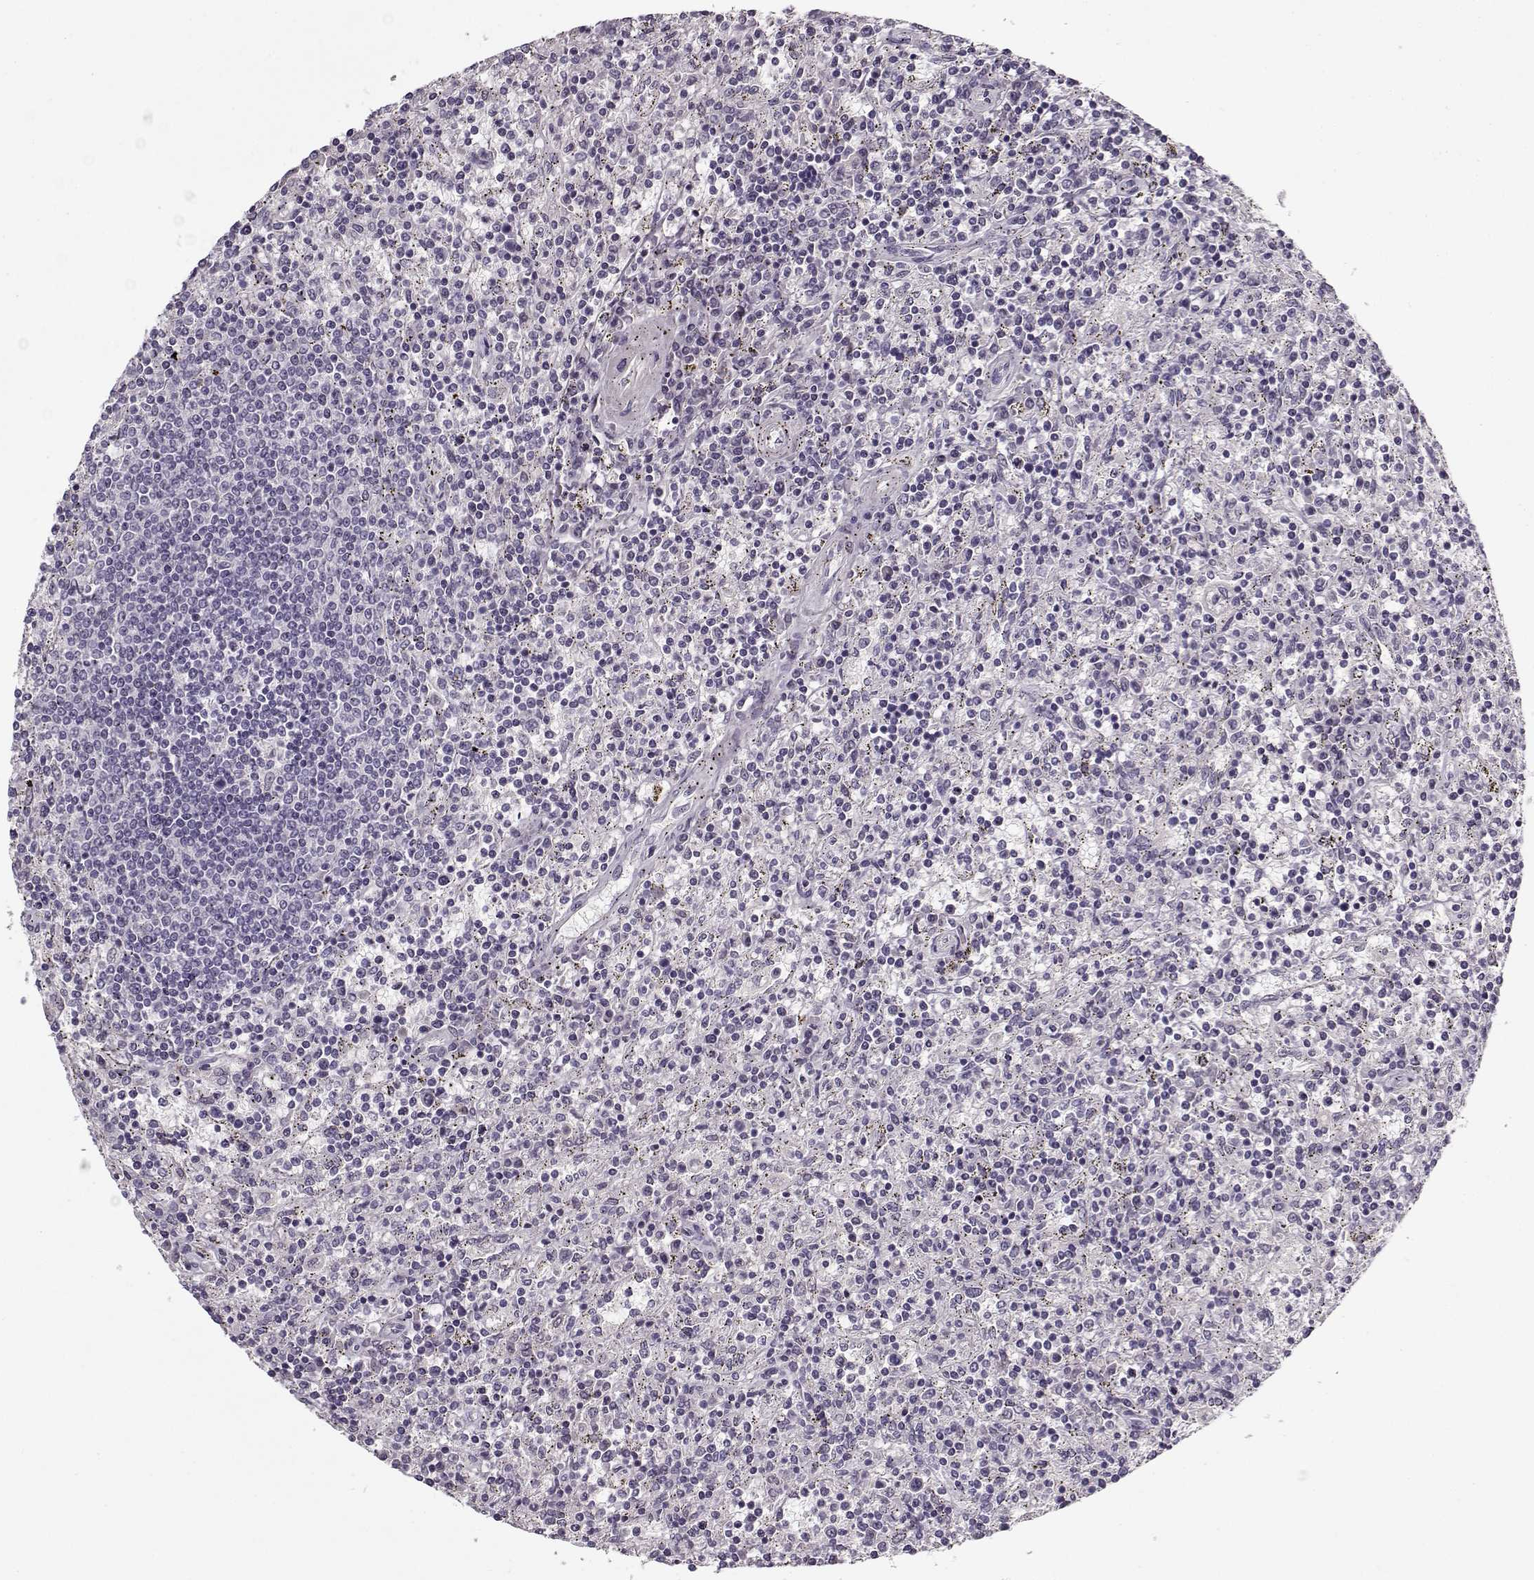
{"staining": {"intensity": "negative", "quantity": "none", "location": "none"}, "tissue": "lymphoma", "cell_type": "Tumor cells", "image_type": "cancer", "snomed": [{"axis": "morphology", "description": "Malignant lymphoma, non-Hodgkin's type, Low grade"}, {"axis": "topography", "description": "Spleen"}], "caption": "Immunohistochemical staining of human low-grade malignant lymphoma, non-Hodgkin's type exhibits no significant staining in tumor cells.", "gene": "LUM", "patient": {"sex": "male", "age": 62}}